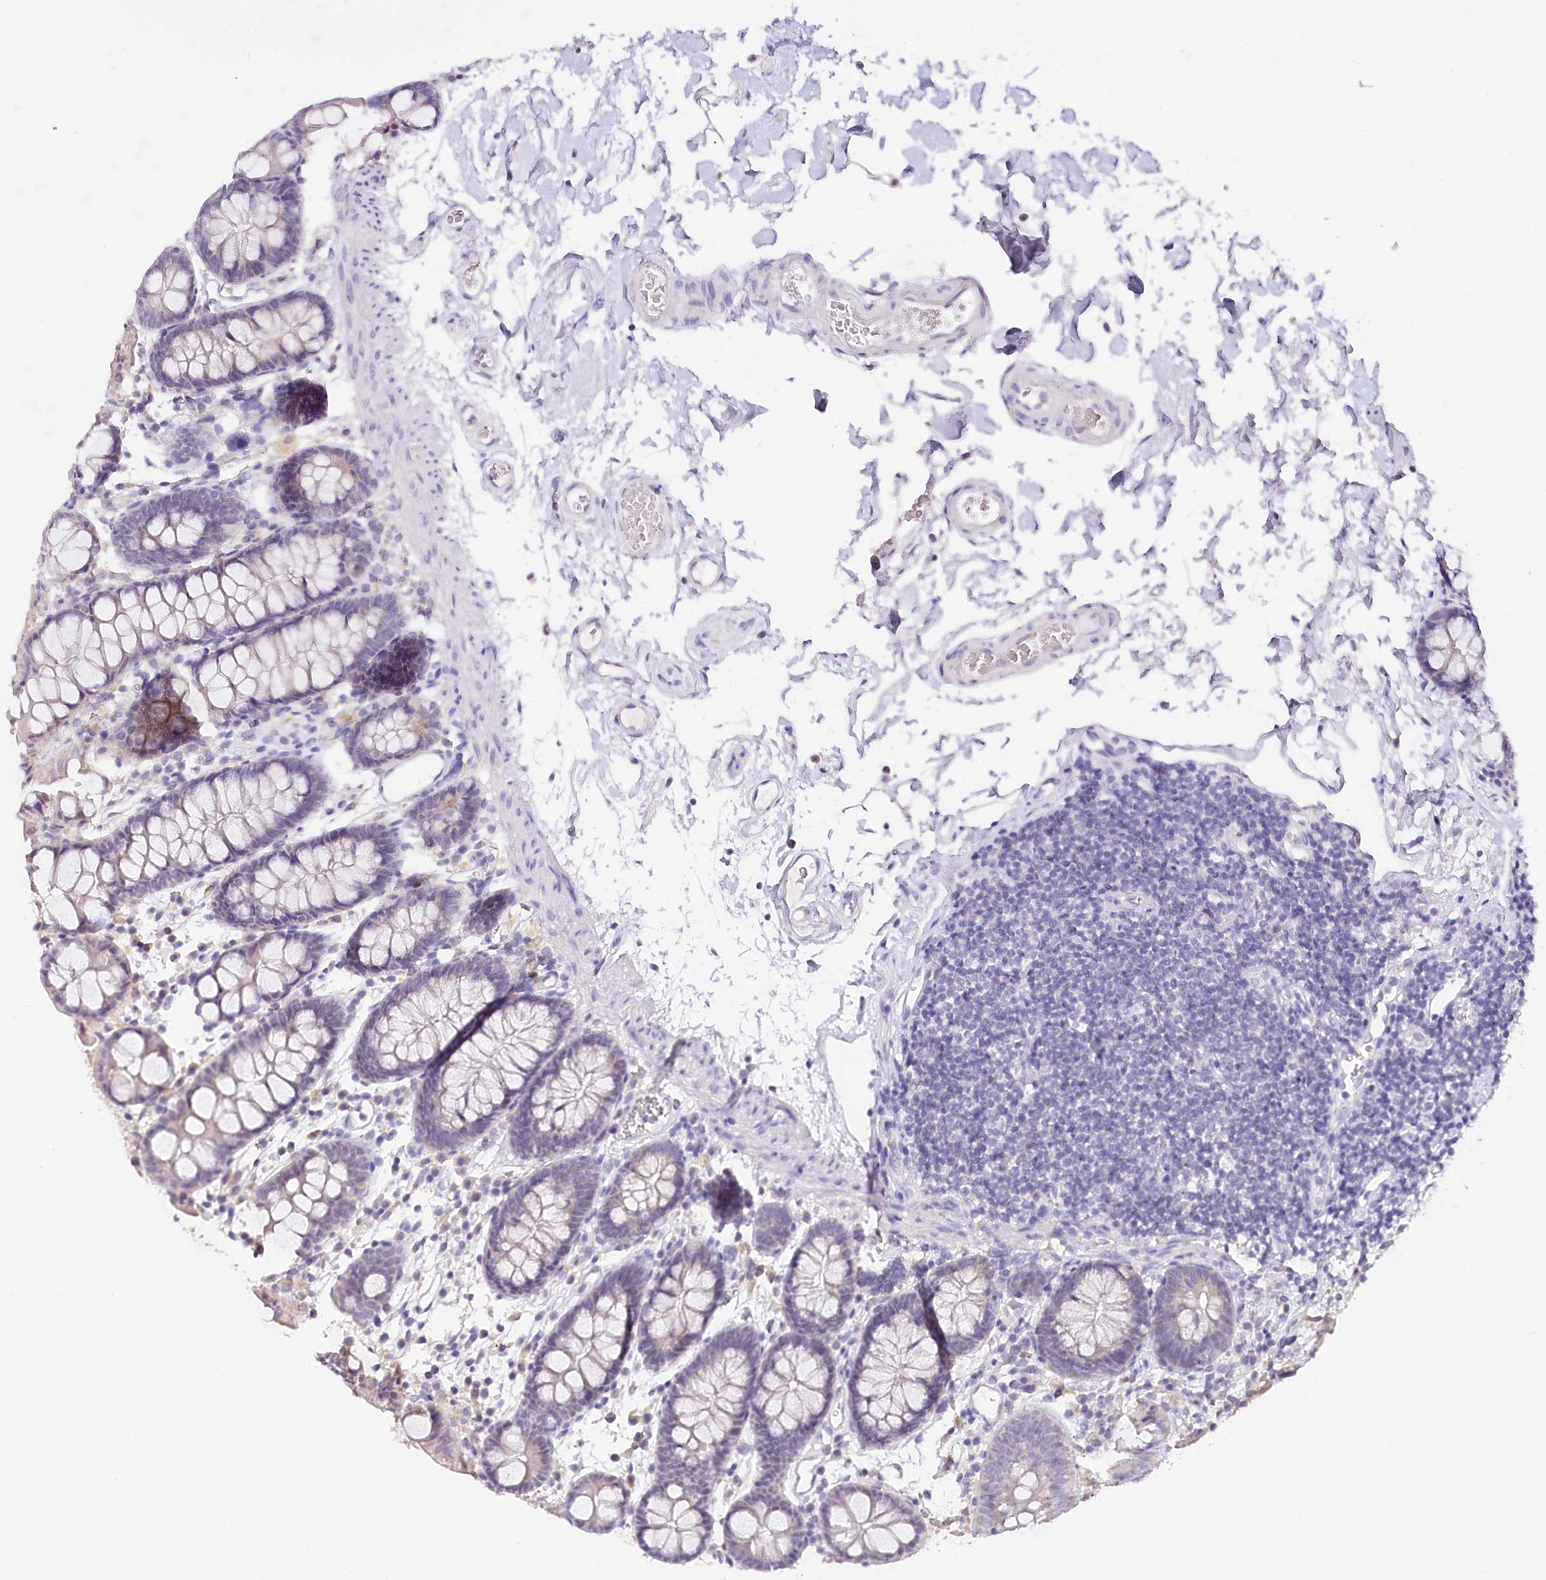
{"staining": {"intensity": "negative", "quantity": "none", "location": "none"}, "tissue": "colon", "cell_type": "Endothelial cells", "image_type": "normal", "snomed": [{"axis": "morphology", "description": "Normal tissue, NOS"}, {"axis": "topography", "description": "Colon"}], "caption": "Colon stained for a protein using IHC shows no positivity endothelial cells.", "gene": "TP53", "patient": {"sex": "male", "age": 75}}